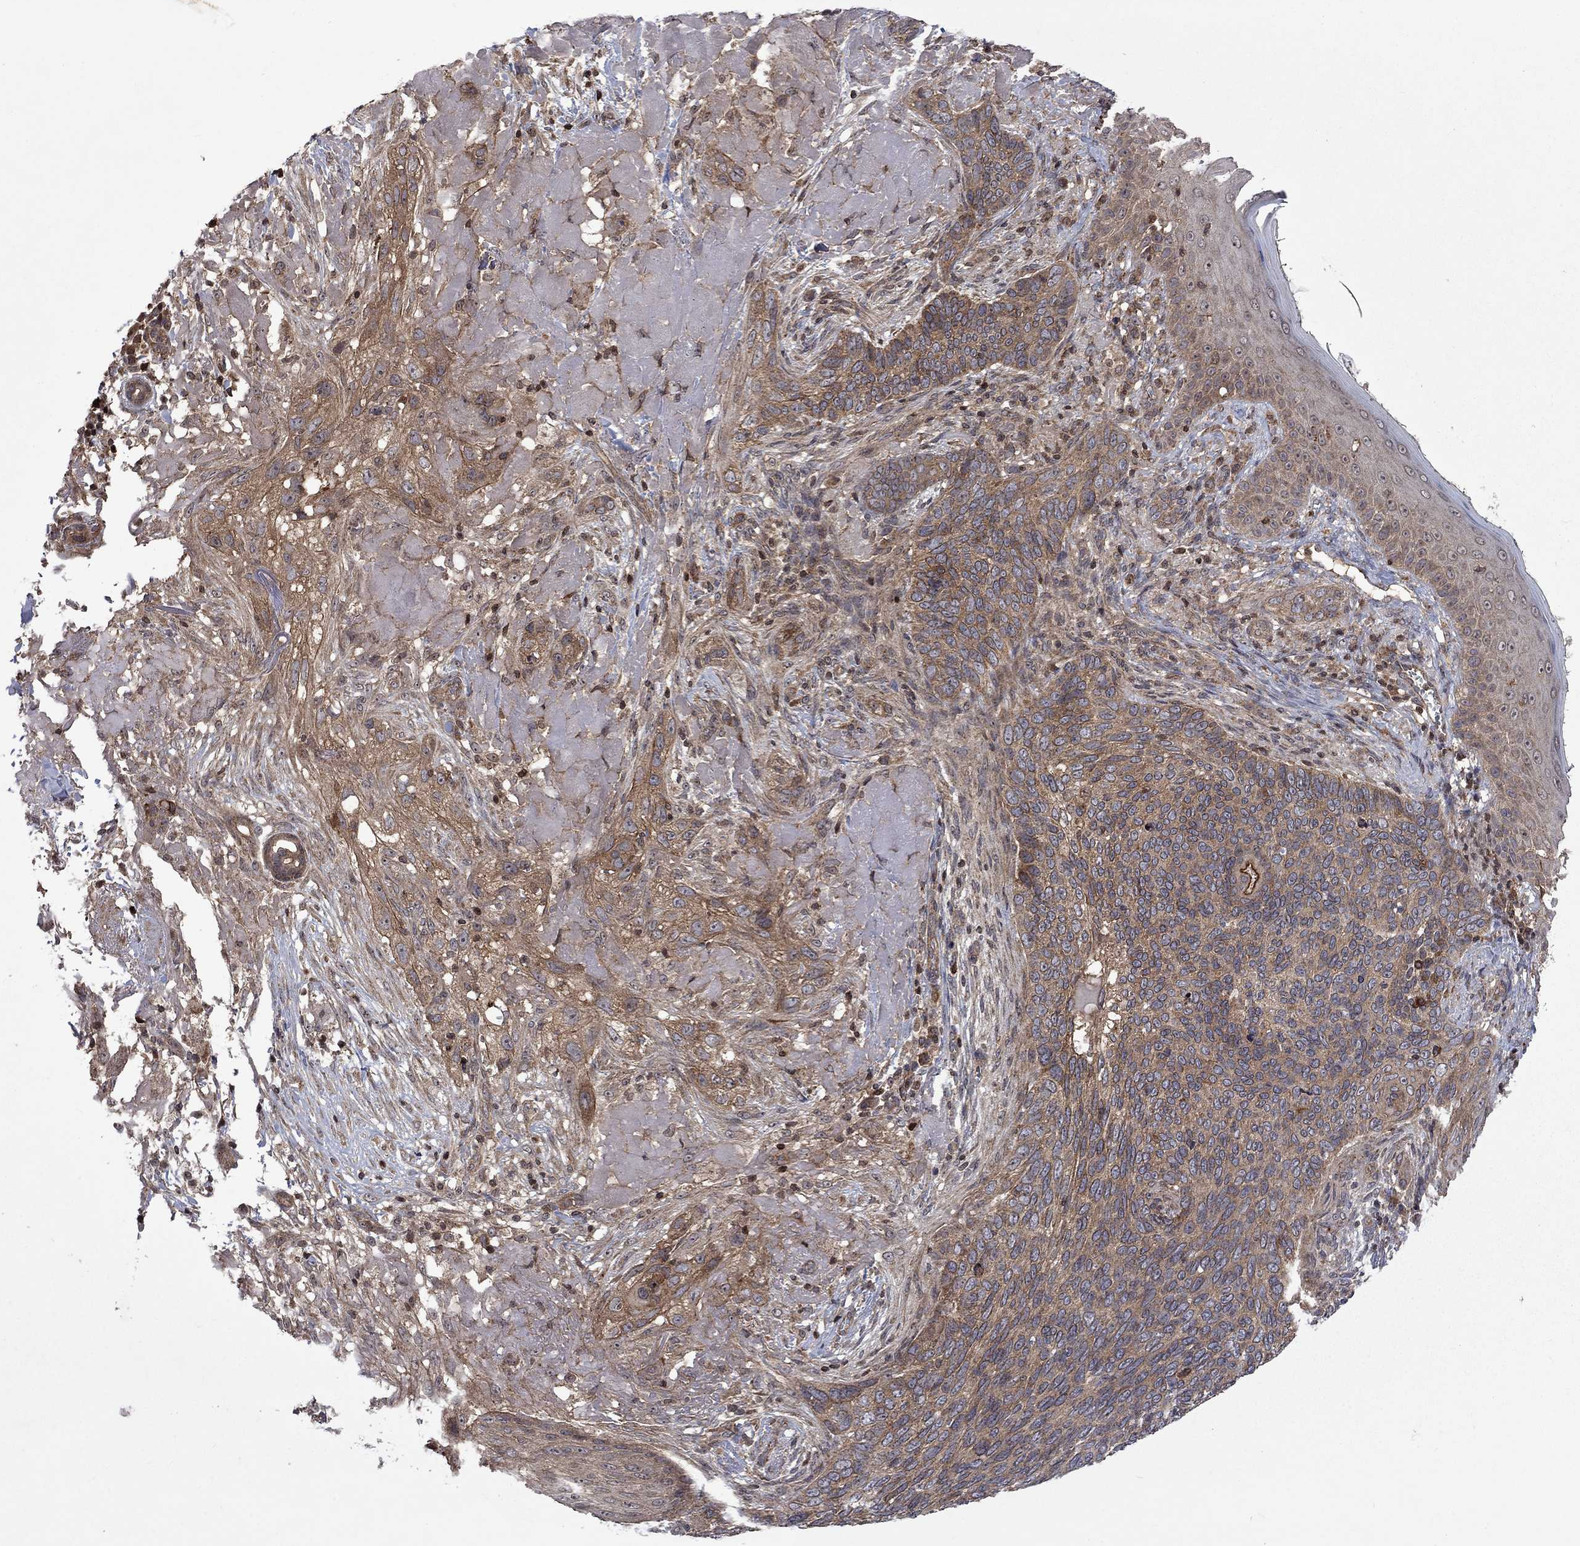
{"staining": {"intensity": "weak", "quantity": ">75%", "location": "cytoplasmic/membranous"}, "tissue": "skin cancer", "cell_type": "Tumor cells", "image_type": "cancer", "snomed": [{"axis": "morphology", "description": "Basal cell carcinoma"}, {"axis": "topography", "description": "Skin"}], "caption": "Skin basal cell carcinoma stained for a protein (brown) reveals weak cytoplasmic/membranous positive positivity in approximately >75% of tumor cells.", "gene": "TMEM33", "patient": {"sex": "male", "age": 91}}